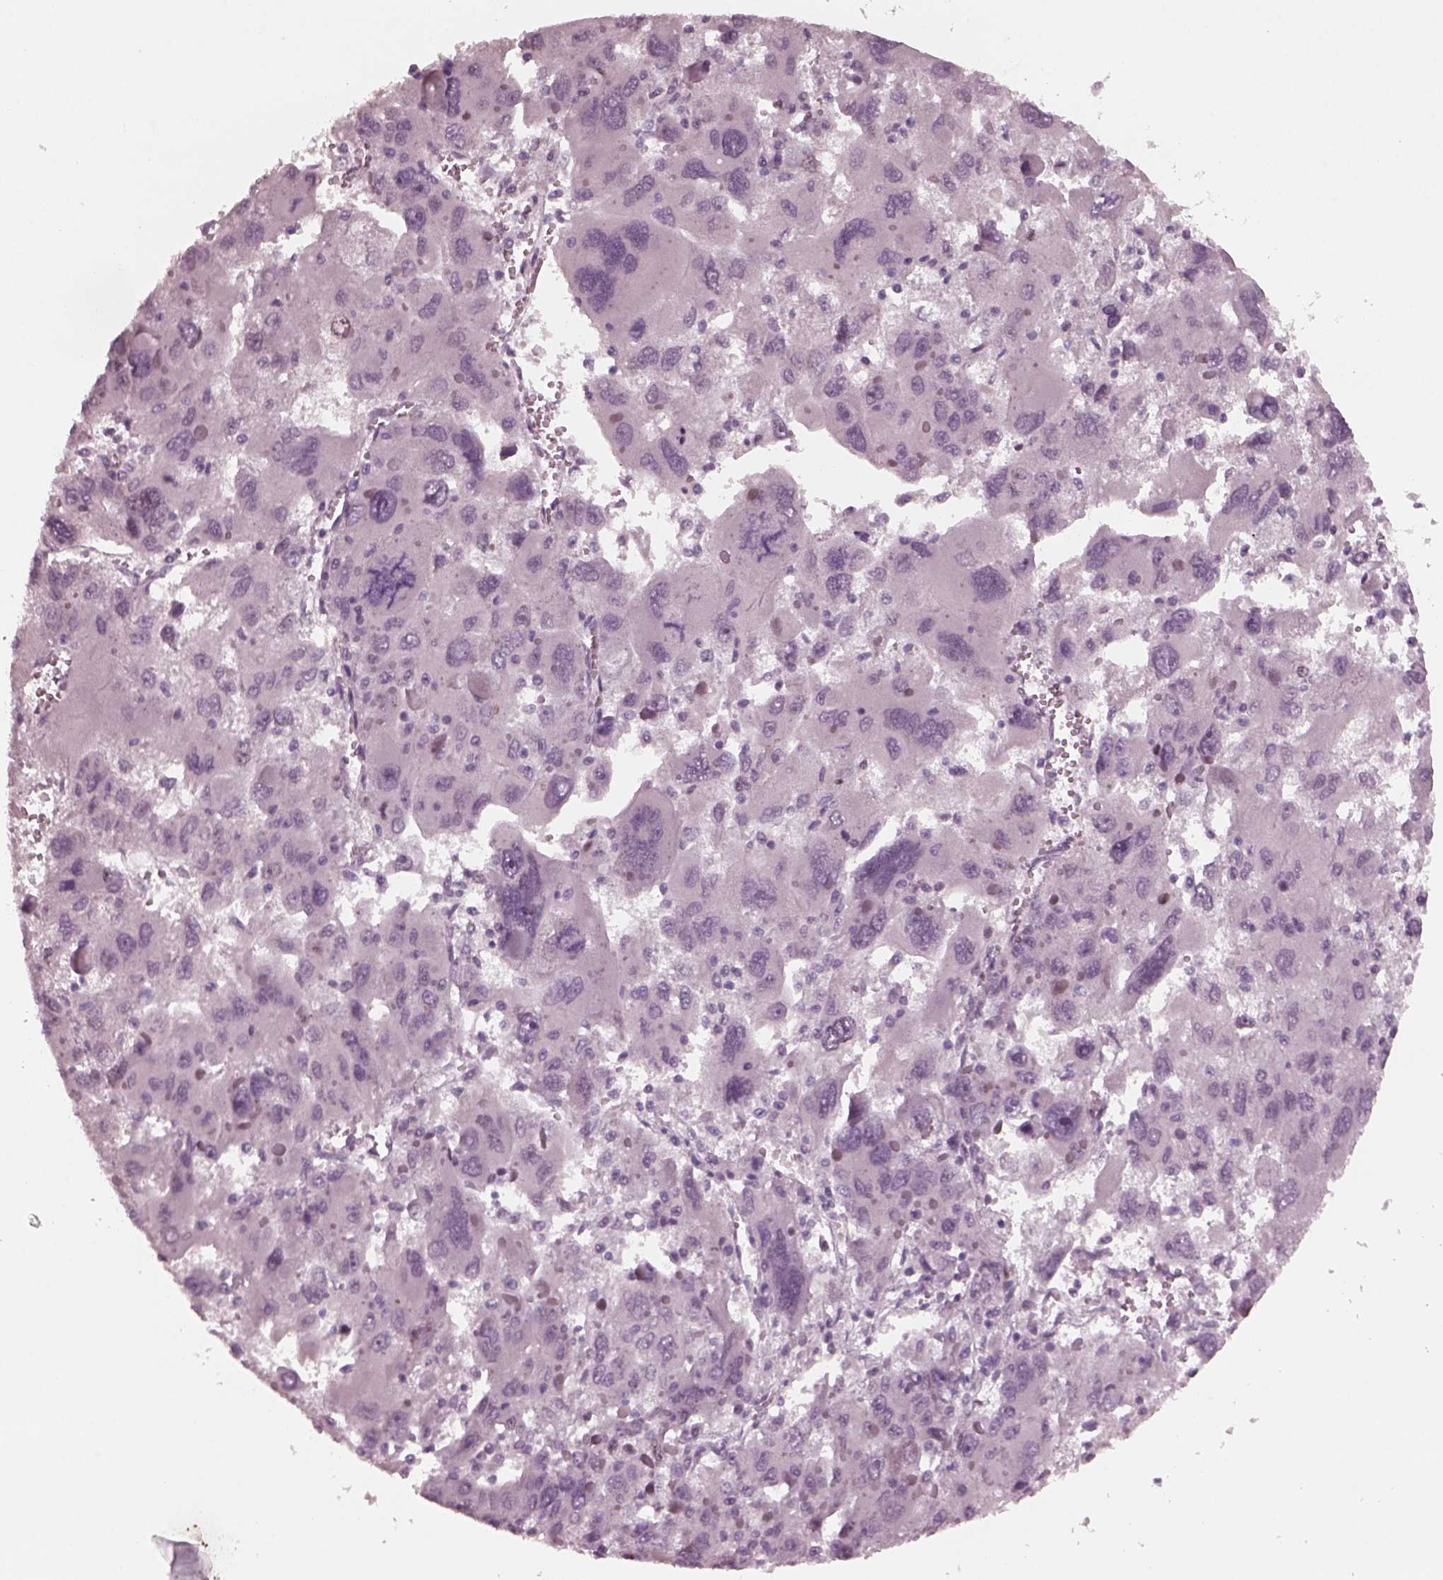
{"staining": {"intensity": "negative", "quantity": "none", "location": "none"}, "tissue": "liver cancer", "cell_type": "Tumor cells", "image_type": "cancer", "snomed": [{"axis": "morphology", "description": "Carcinoma, Hepatocellular, NOS"}, {"axis": "topography", "description": "Liver"}], "caption": "Immunohistochemistry of human liver cancer demonstrates no staining in tumor cells.", "gene": "SAXO1", "patient": {"sex": "female", "age": 41}}